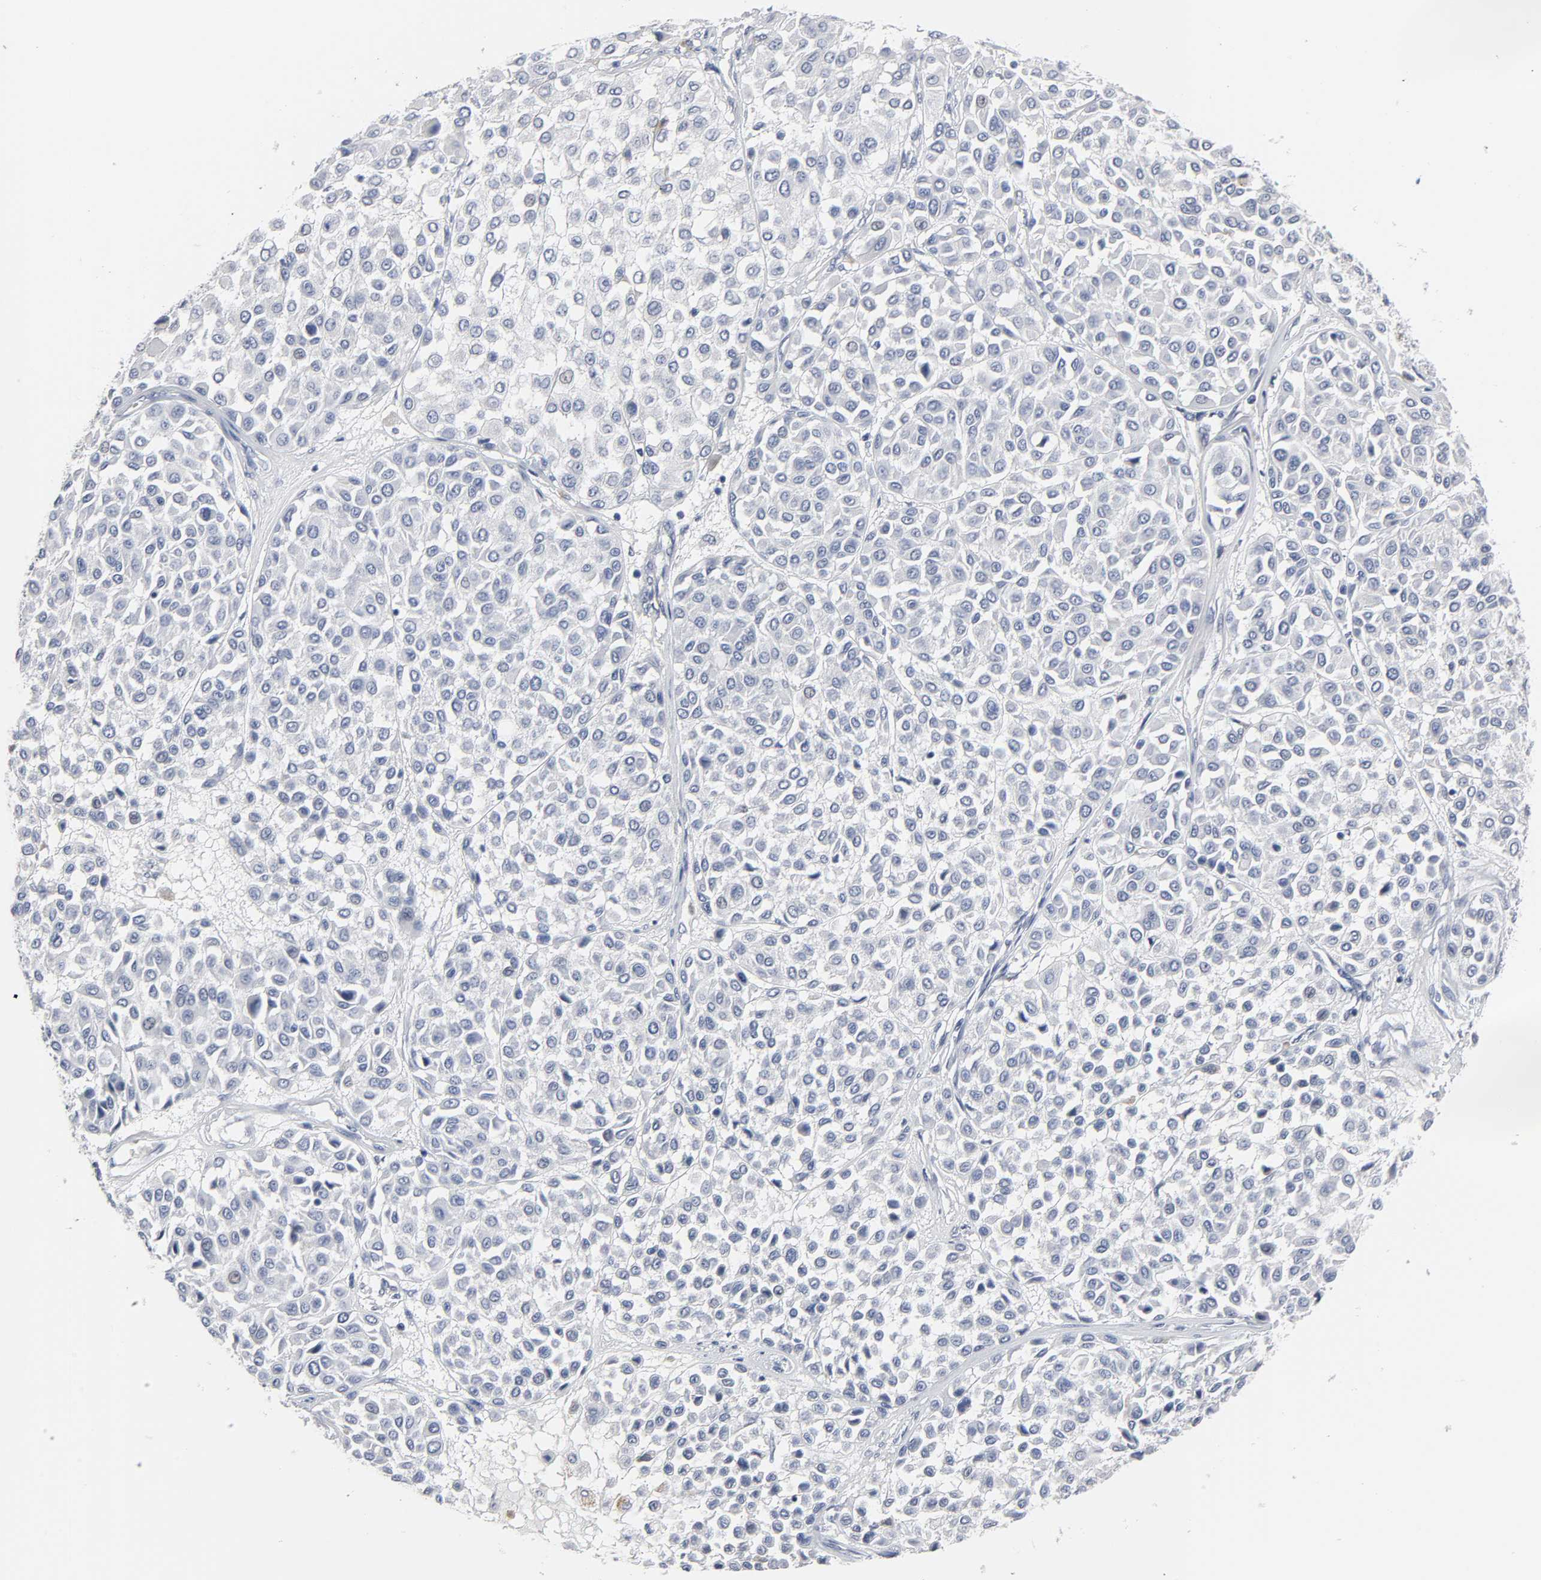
{"staining": {"intensity": "negative", "quantity": "none", "location": "none"}, "tissue": "melanoma", "cell_type": "Tumor cells", "image_type": "cancer", "snomed": [{"axis": "morphology", "description": "Malignant melanoma, Metastatic site"}, {"axis": "topography", "description": "Soft tissue"}], "caption": "Immunohistochemical staining of malignant melanoma (metastatic site) shows no significant positivity in tumor cells. (Stains: DAB (3,3'-diaminobenzidine) immunohistochemistry (IHC) with hematoxylin counter stain, Microscopy: brightfield microscopy at high magnification).", "gene": "SALL2", "patient": {"sex": "male", "age": 41}}